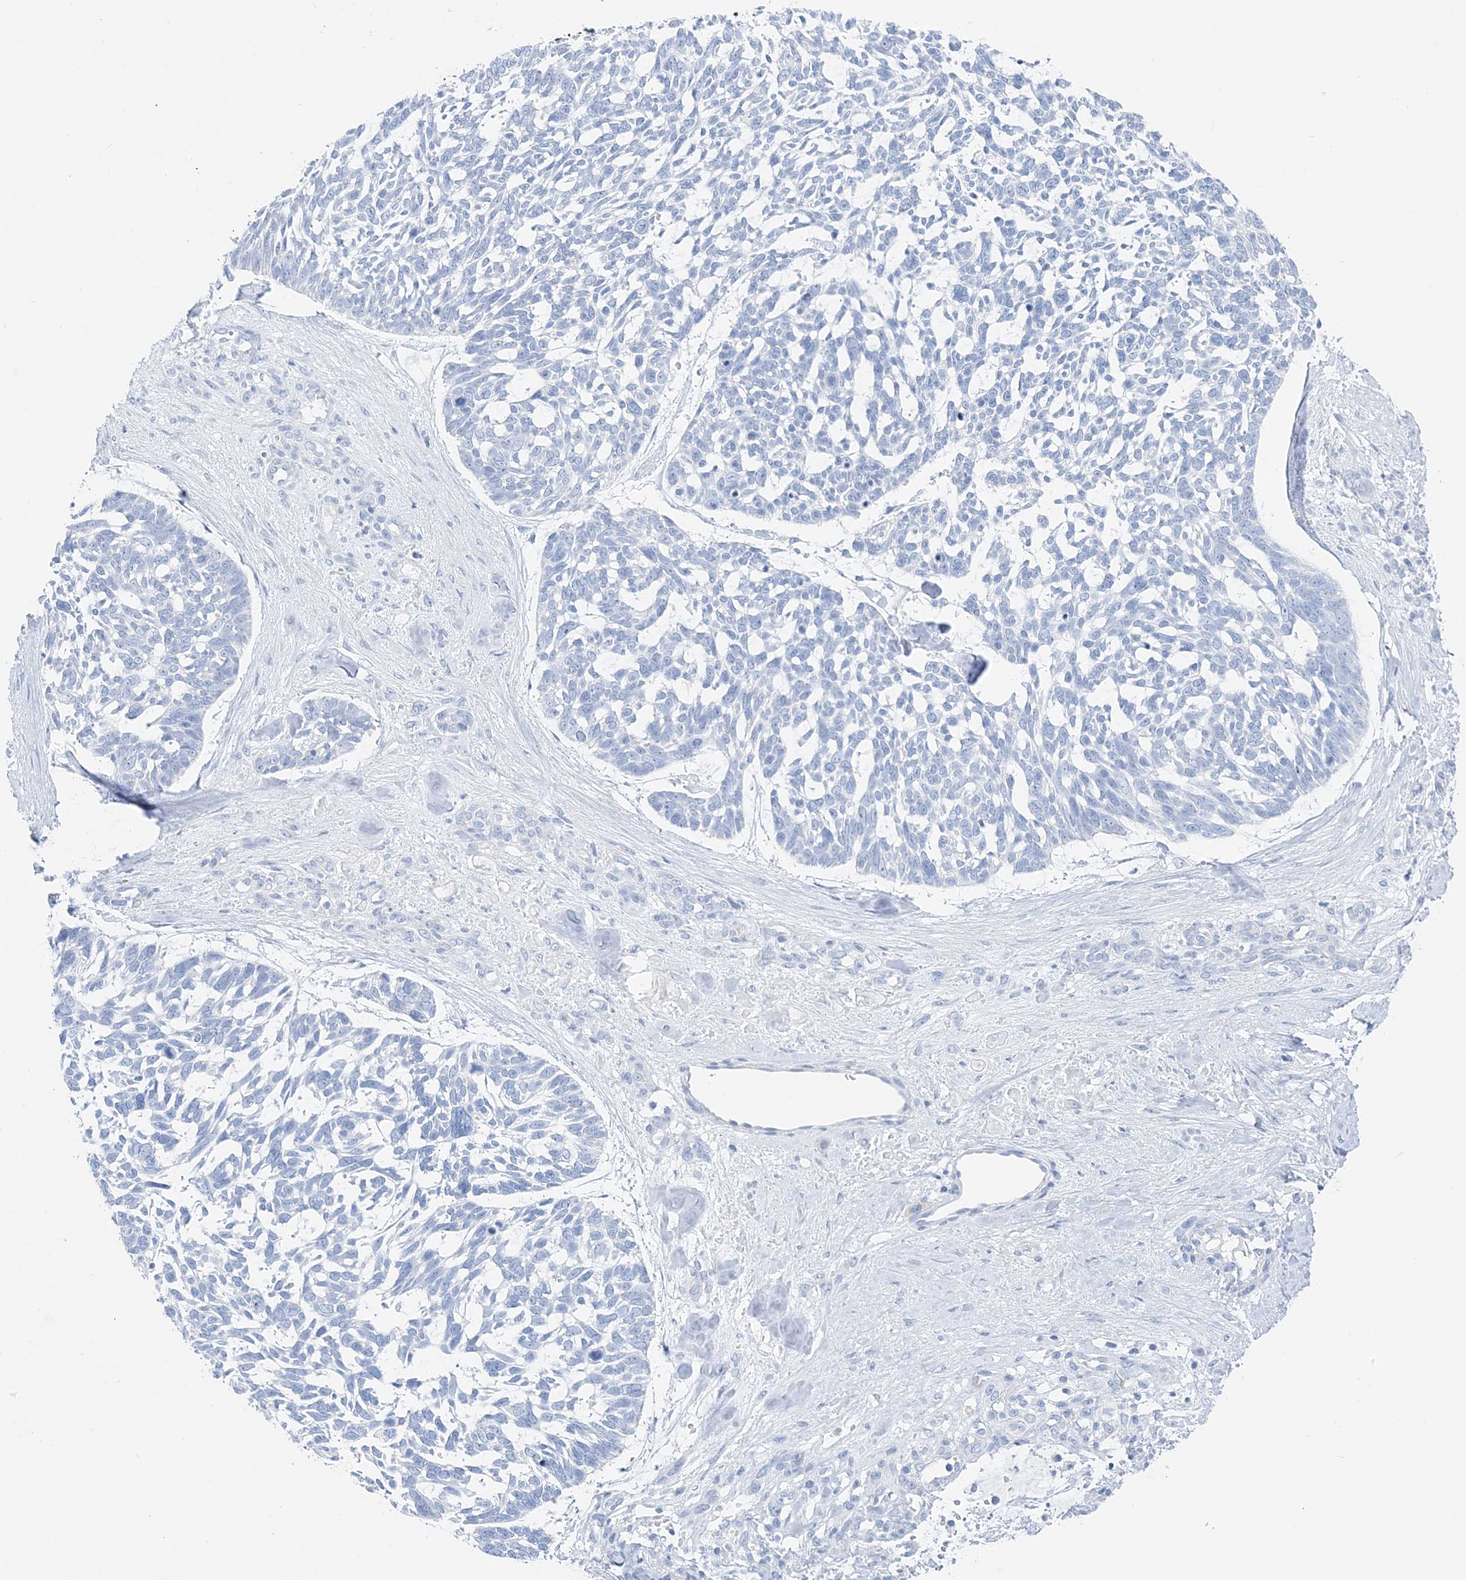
{"staining": {"intensity": "negative", "quantity": "none", "location": "none"}, "tissue": "skin cancer", "cell_type": "Tumor cells", "image_type": "cancer", "snomed": [{"axis": "morphology", "description": "Basal cell carcinoma"}, {"axis": "topography", "description": "Skin"}], "caption": "An IHC image of skin basal cell carcinoma is shown. There is no staining in tumor cells of skin basal cell carcinoma. (DAB (3,3'-diaminobenzidine) immunohistochemistry visualized using brightfield microscopy, high magnification).", "gene": "TSPYL6", "patient": {"sex": "male", "age": 88}}